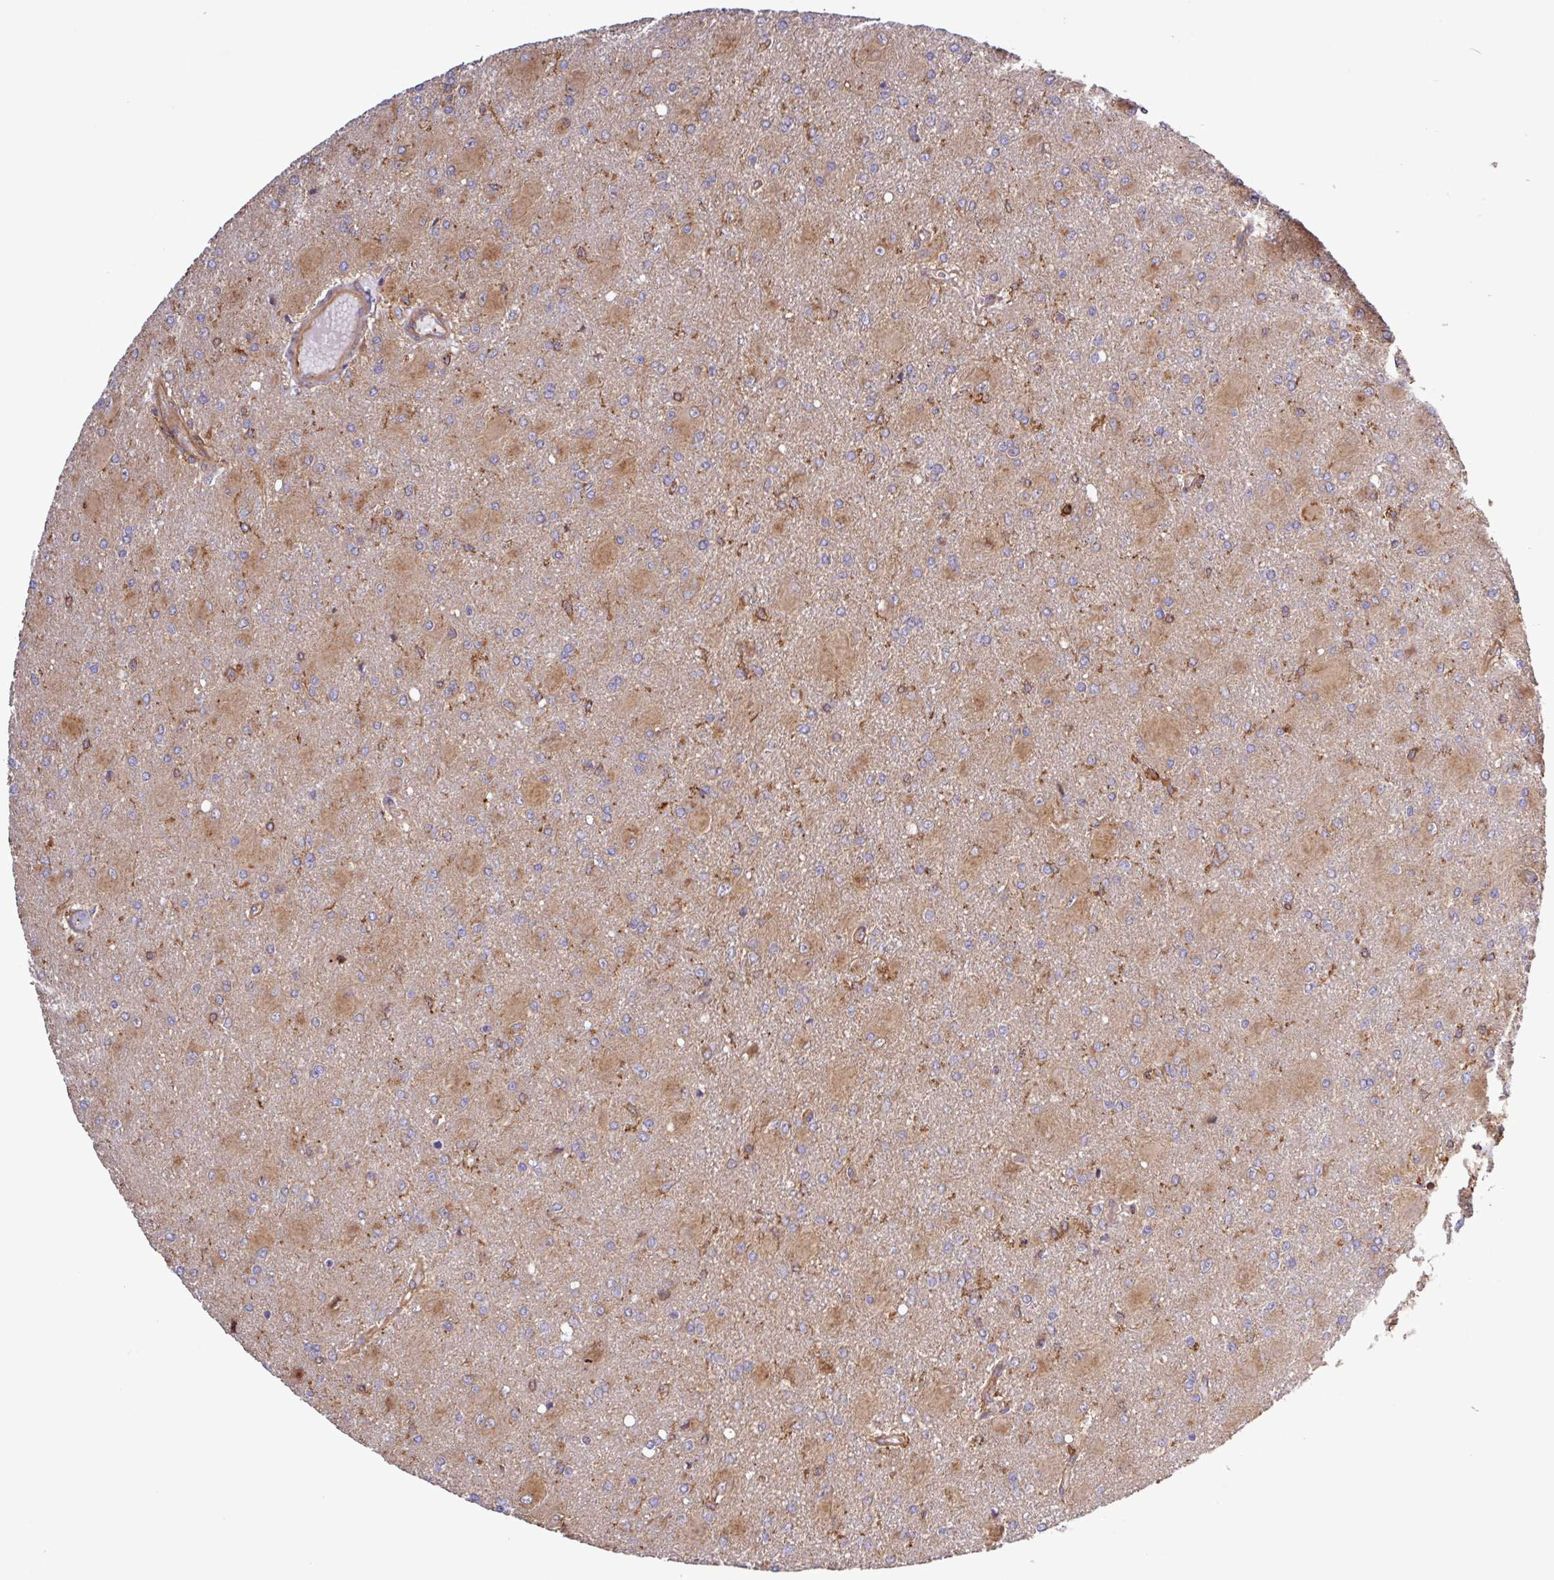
{"staining": {"intensity": "moderate", "quantity": ">75%", "location": "cytoplasmic/membranous"}, "tissue": "glioma", "cell_type": "Tumor cells", "image_type": "cancer", "snomed": [{"axis": "morphology", "description": "Glioma, malignant, High grade"}, {"axis": "topography", "description": "Brain"}], "caption": "Immunohistochemical staining of human malignant glioma (high-grade) demonstrates moderate cytoplasmic/membranous protein positivity in about >75% of tumor cells. Using DAB (brown) and hematoxylin (blue) stains, captured at high magnification using brightfield microscopy.", "gene": "ACTR3", "patient": {"sex": "male", "age": 67}}